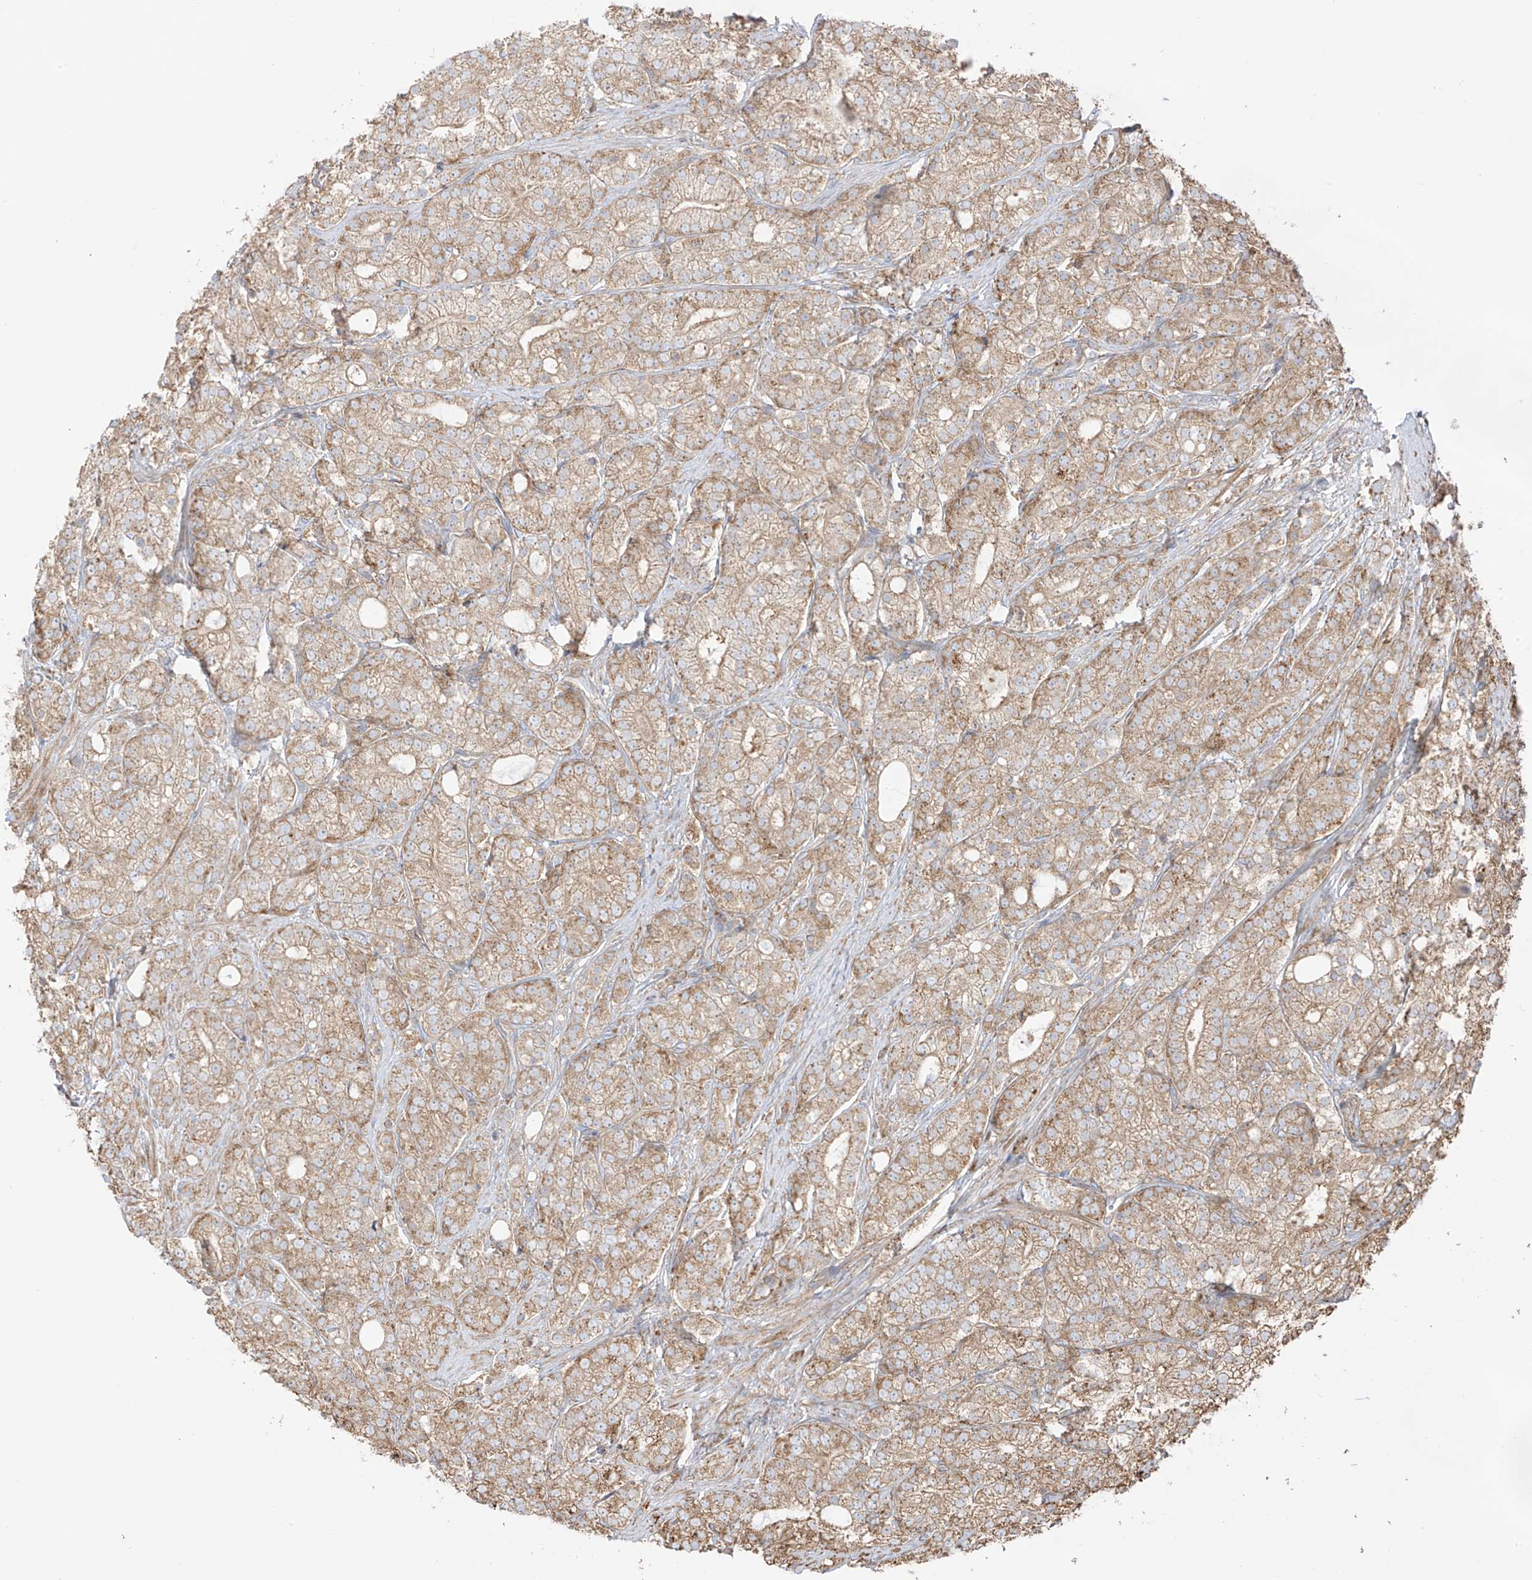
{"staining": {"intensity": "moderate", "quantity": ">75%", "location": "cytoplasmic/membranous"}, "tissue": "prostate cancer", "cell_type": "Tumor cells", "image_type": "cancer", "snomed": [{"axis": "morphology", "description": "Adenocarcinoma, High grade"}, {"axis": "topography", "description": "Prostate"}], "caption": "Protein expression analysis of human high-grade adenocarcinoma (prostate) reveals moderate cytoplasmic/membranous expression in about >75% of tumor cells.", "gene": "XKR3", "patient": {"sex": "male", "age": 57}}